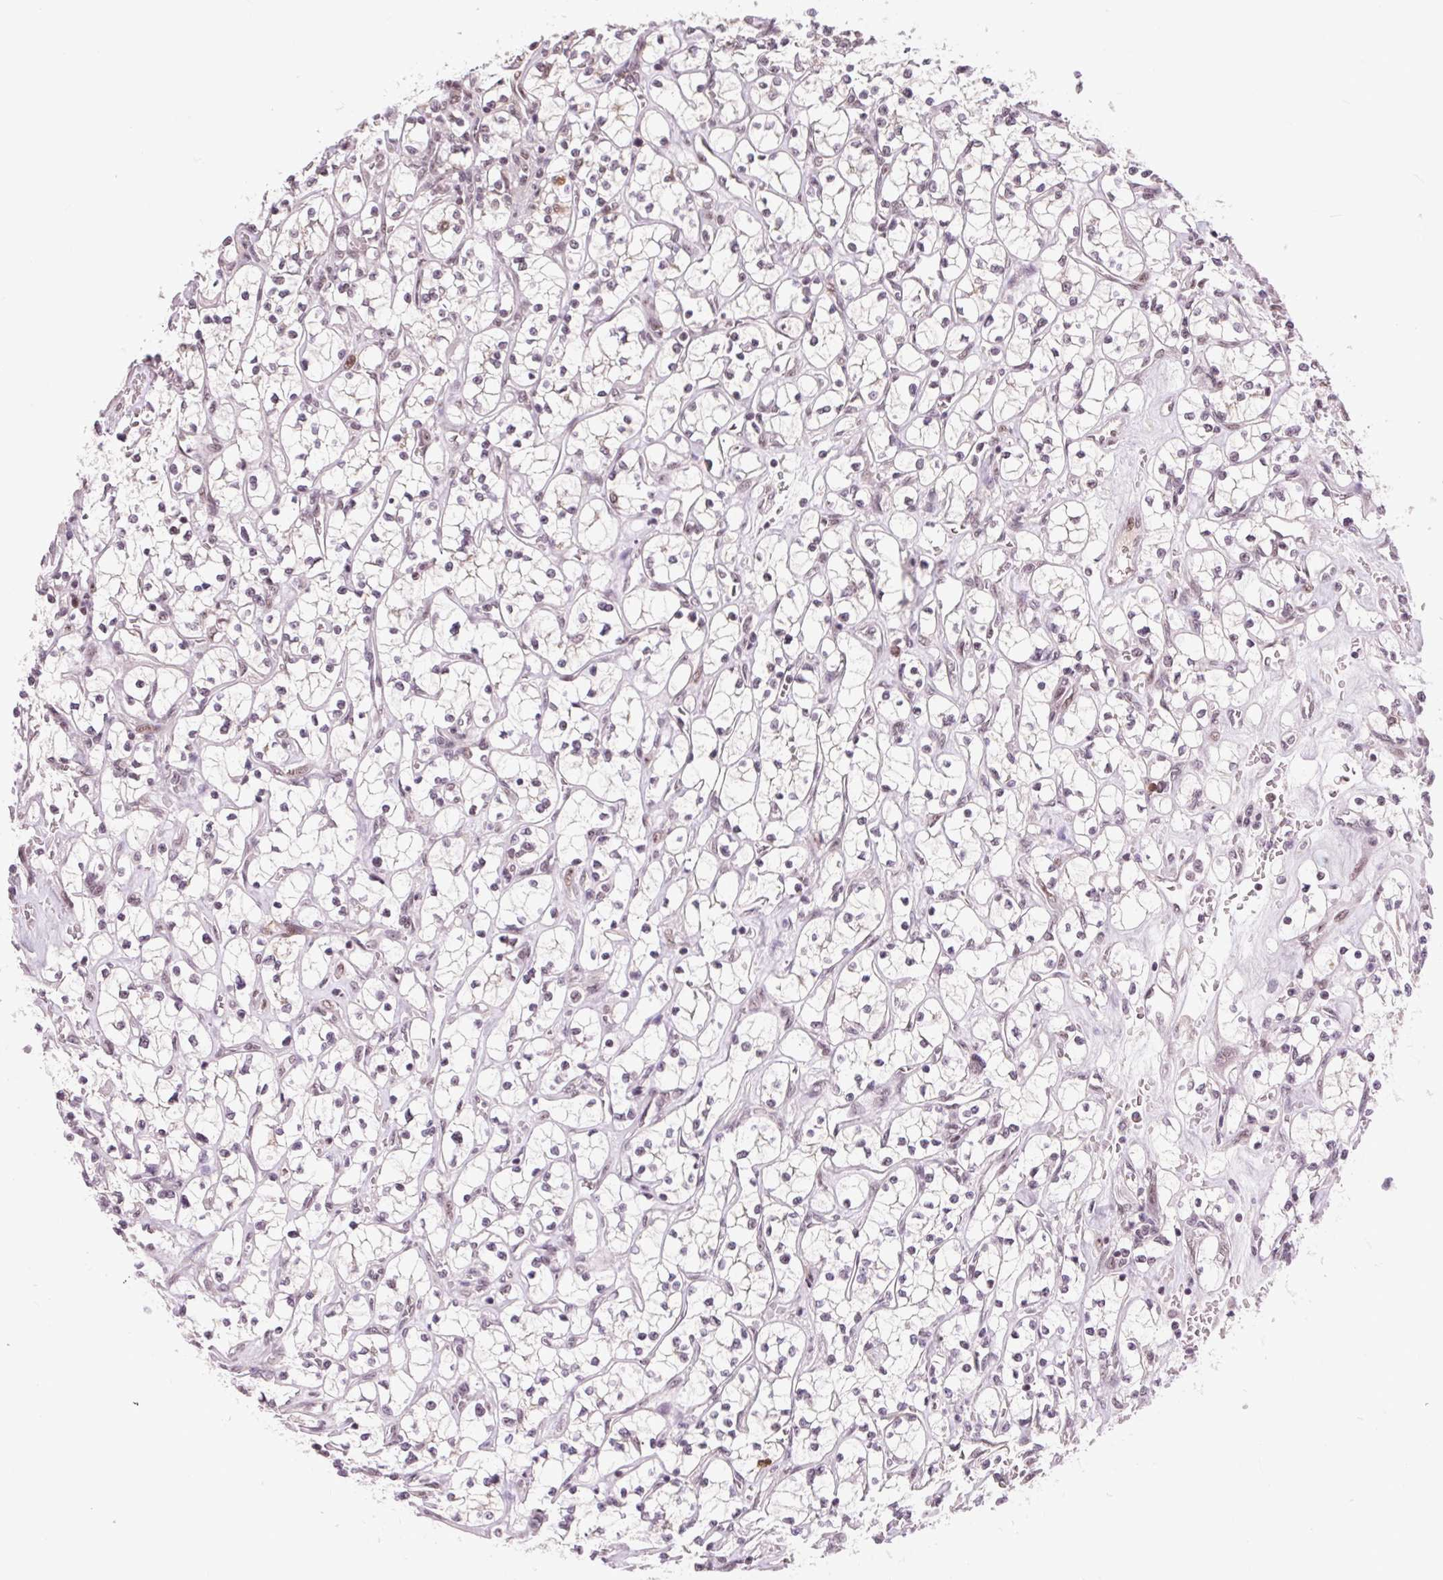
{"staining": {"intensity": "negative", "quantity": "none", "location": "none"}, "tissue": "renal cancer", "cell_type": "Tumor cells", "image_type": "cancer", "snomed": [{"axis": "morphology", "description": "Adenocarcinoma, NOS"}, {"axis": "topography", "description": "Kidney"}], "caption": "High power microscopy micrograph of an immunohistochemistry (IHC) image of renal adenocarcinoma, revealing no significant positivity in tumor cells. (IHC, brightfield microscopy, high magnification).", "gene": "CD2BP2", "patient": {"sex": "female", "age": 64}}